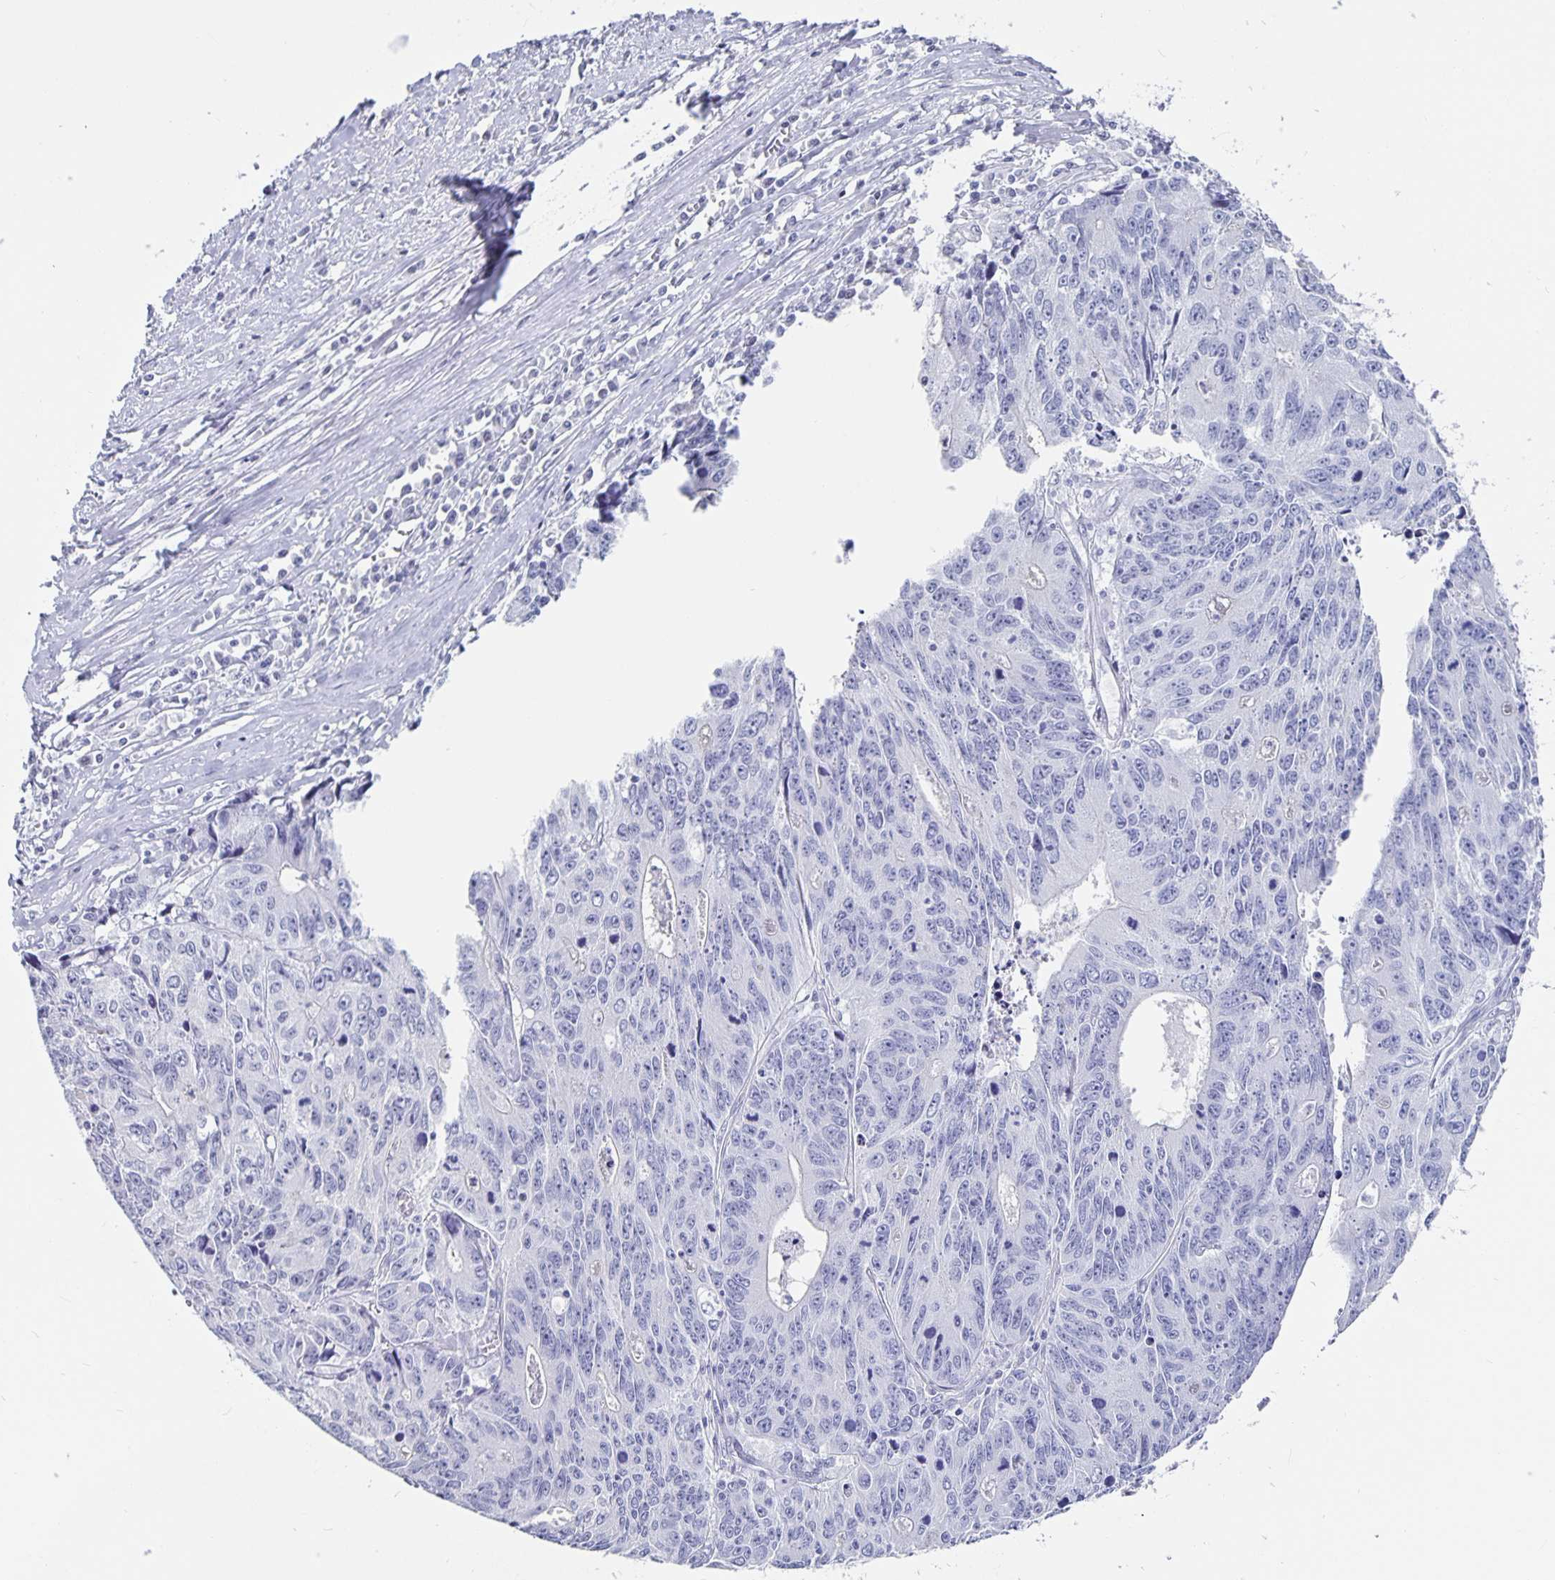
{"staining": {"intensity": "negative", "quantity": "none", "location": "none"}, "tissue": "liver cancer", "cell_type": "Tumor cells", "image_type": "cancer", "snomed": [{"axis": "morphology", "description": "Cholangiocarcinoma"}, {"axis": "topography", "description": "Liver"}], "caption": "The image demonstrates no significant positivity in tumor cells of cholangiocarcinoma (liver). Brightfield microscopy of IHC stained with DAB (3,3'-diaminobenzidine) (brown) and hematoxylin (blue), captured at high magnification.", "gene": "OLIG2", "patient": {"sex": "male", "age": 65}}